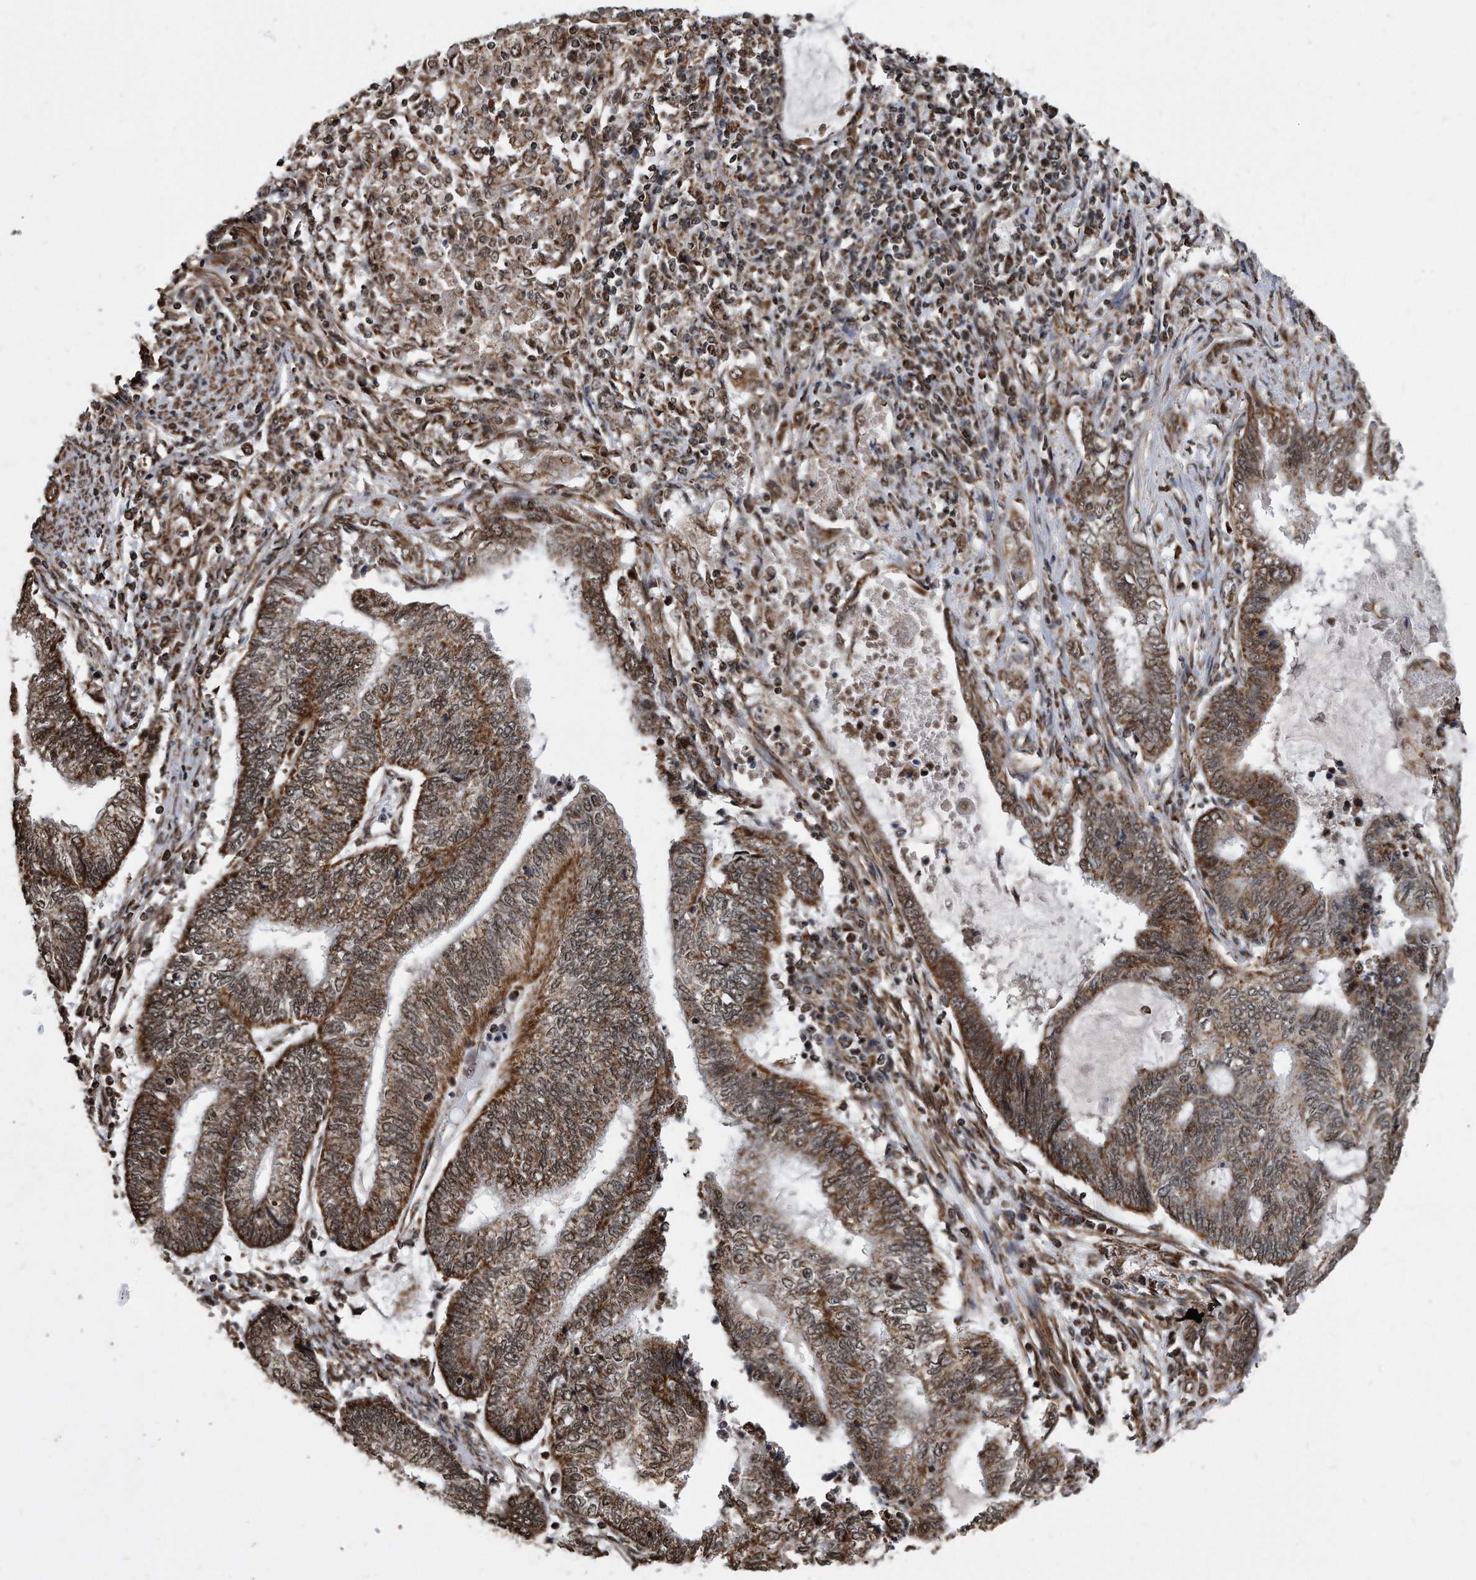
{"staining": {"intensity": "moderate", "quantity": ">75%", "location": "cytoplasmic/membranous,nuclear"}, "tissue": "endometrial cancer", "cell_type": "Tumor cells", "image_type": "cancer", "snomed": [{"axis": "morphology", "description": "Adenocarcinoma, NOS"}, {"axis": "topography", "description": "Uterus"}, {"axis": "topography", "description": "Endometrium"}], "caption": "IHC image of neoplastic tissue: human endometrial cancer (adenocarcinoma) stained using immunohistochemistry shows medium levels of moderate protein expression localized specifically in the cytoplasmic/membranous and nuclear of tumor cells, appearing as a cytoplasmic/membranous and nuclear brown color.", "gene": "DUSP22", "patient": {"sex": "female", "age": 70}}